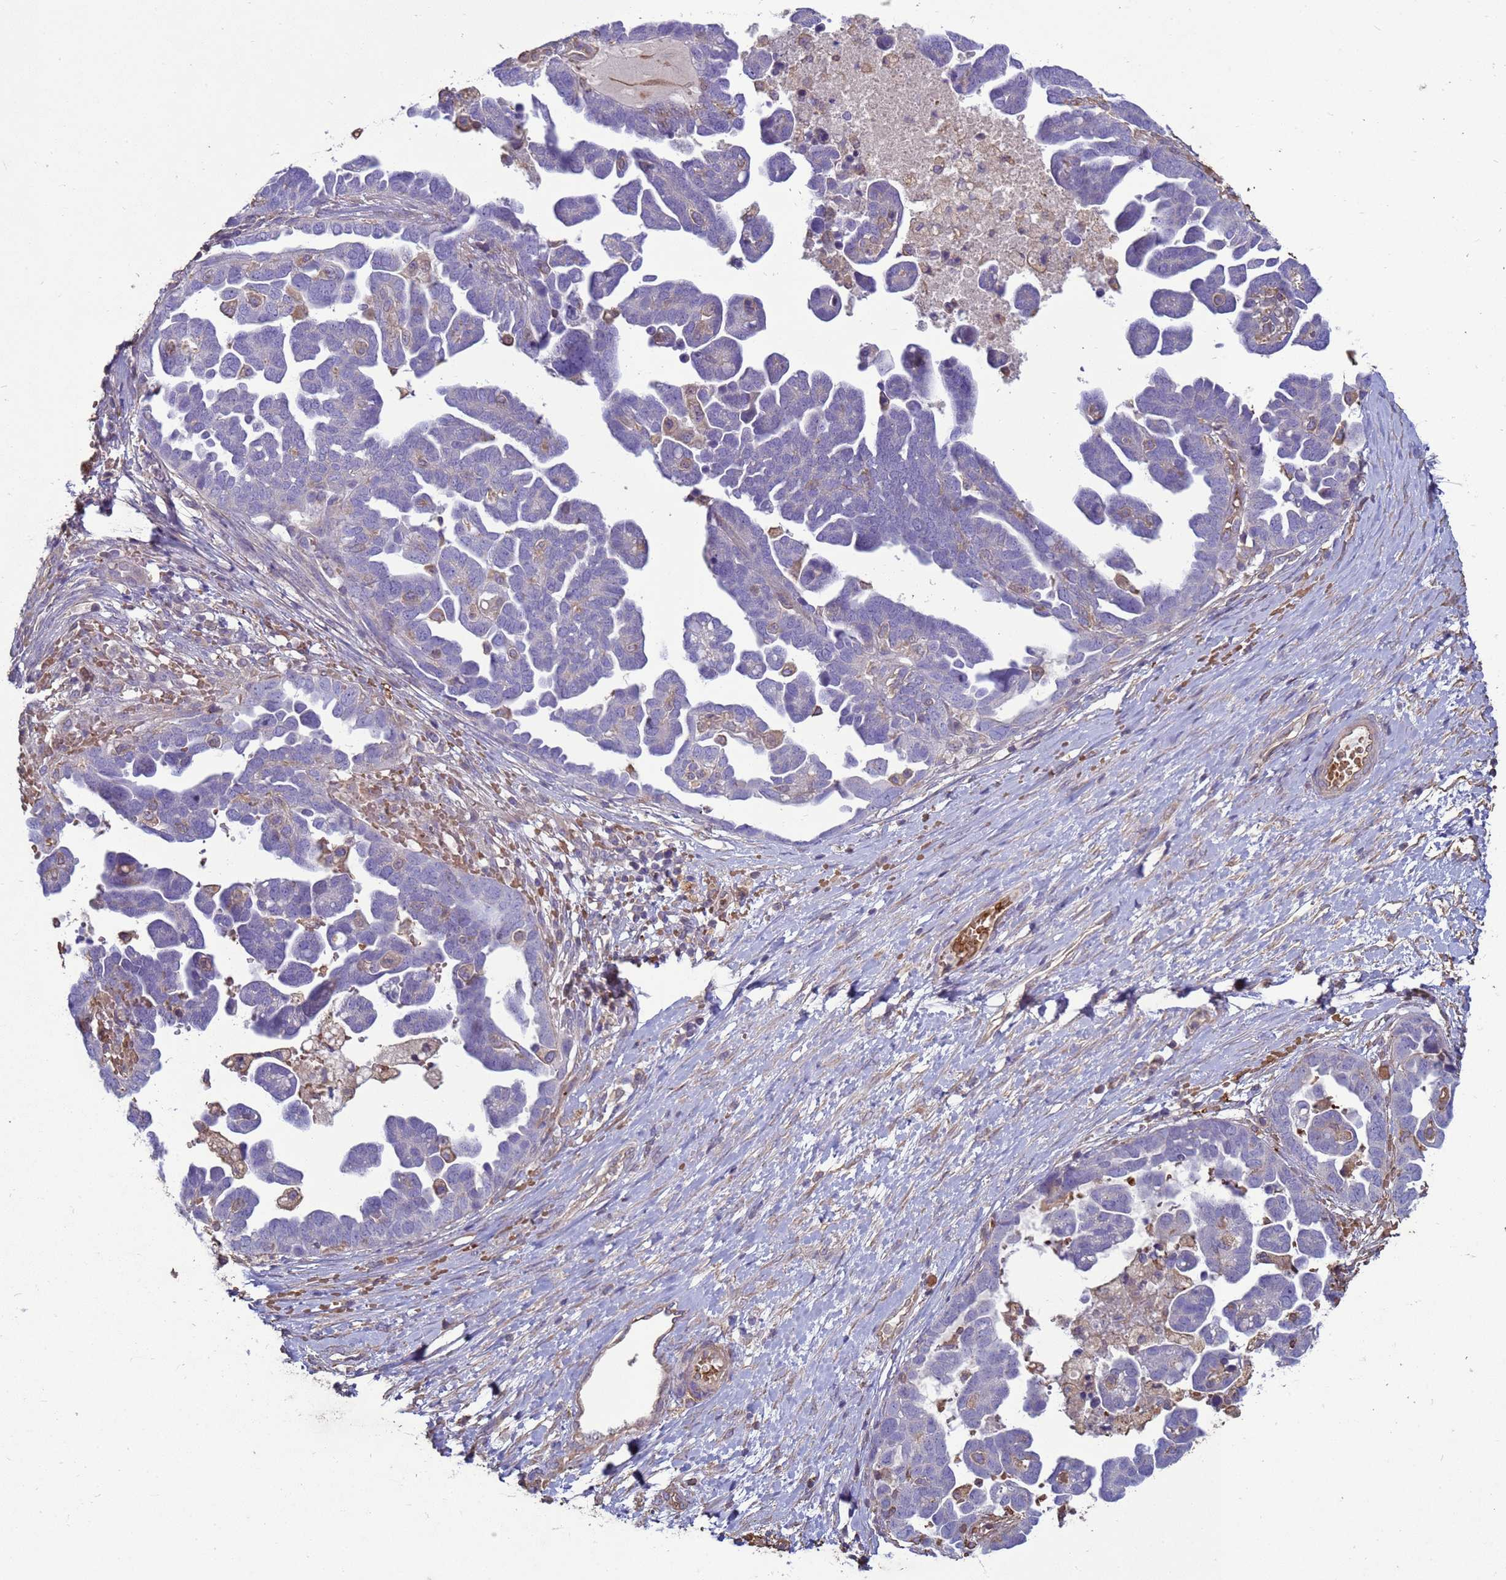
{"staining": {"intensity": "negative", "quantity": "none", "location": "none"}, "tissue": "ovarian cancer", "cell_type": "Tumor cells", "image_type": "cancer", "snomed": [{"axis": "morphology", "description": "Cystadenocarcinoma, serous, NOS"}, {"axis": "topography", "description": "Ovary"}], "caption": "Photomicrograph shows no protein positivity in tumor cells of serous cystadenocarcinoma (ovarian) tissue.", "gene": "SGIP1", "patient": {"sex": "female", "age": 54}}